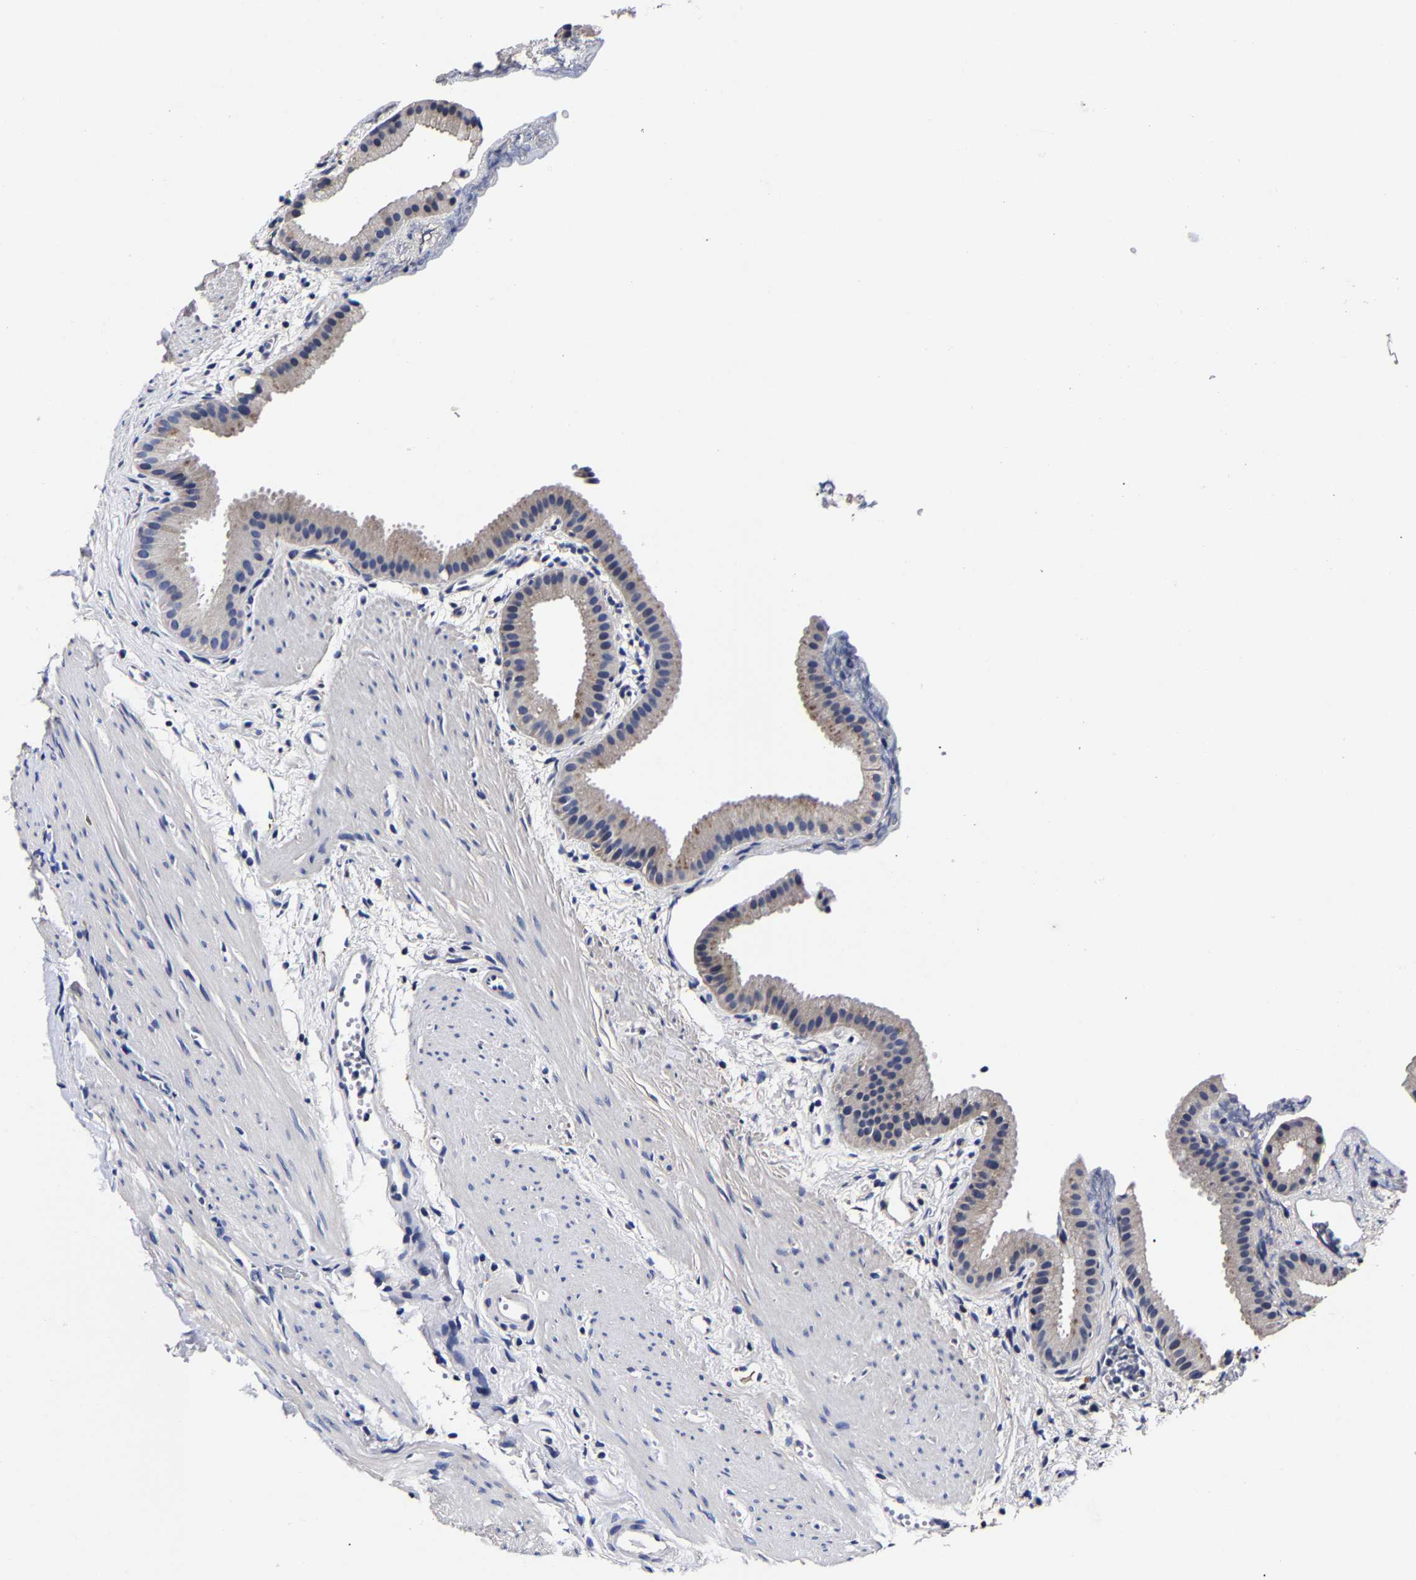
{"staining": {"intensity": "negative", "quantity": "none", "location": "none"}, "tissue": "gallbladder", "cell_type": "Glandular cells", "image_type": "normal", "snomed": [{"axis": "morphology", "description": "Normal tissue, NOS"}, {"axis": "topography", "description": "Gallbladder"}], "caption": "An immunohistochemistry (IHC) histopathology image of normal gallbladder is shown. There is no staining in glandular cells of gallbladder. (DAB (3,3'-diaminobenzidine) IHC with hematoxylin counter stain).", "gene": "AKAP4", "patient": {"sex": "female", "age": 64}}